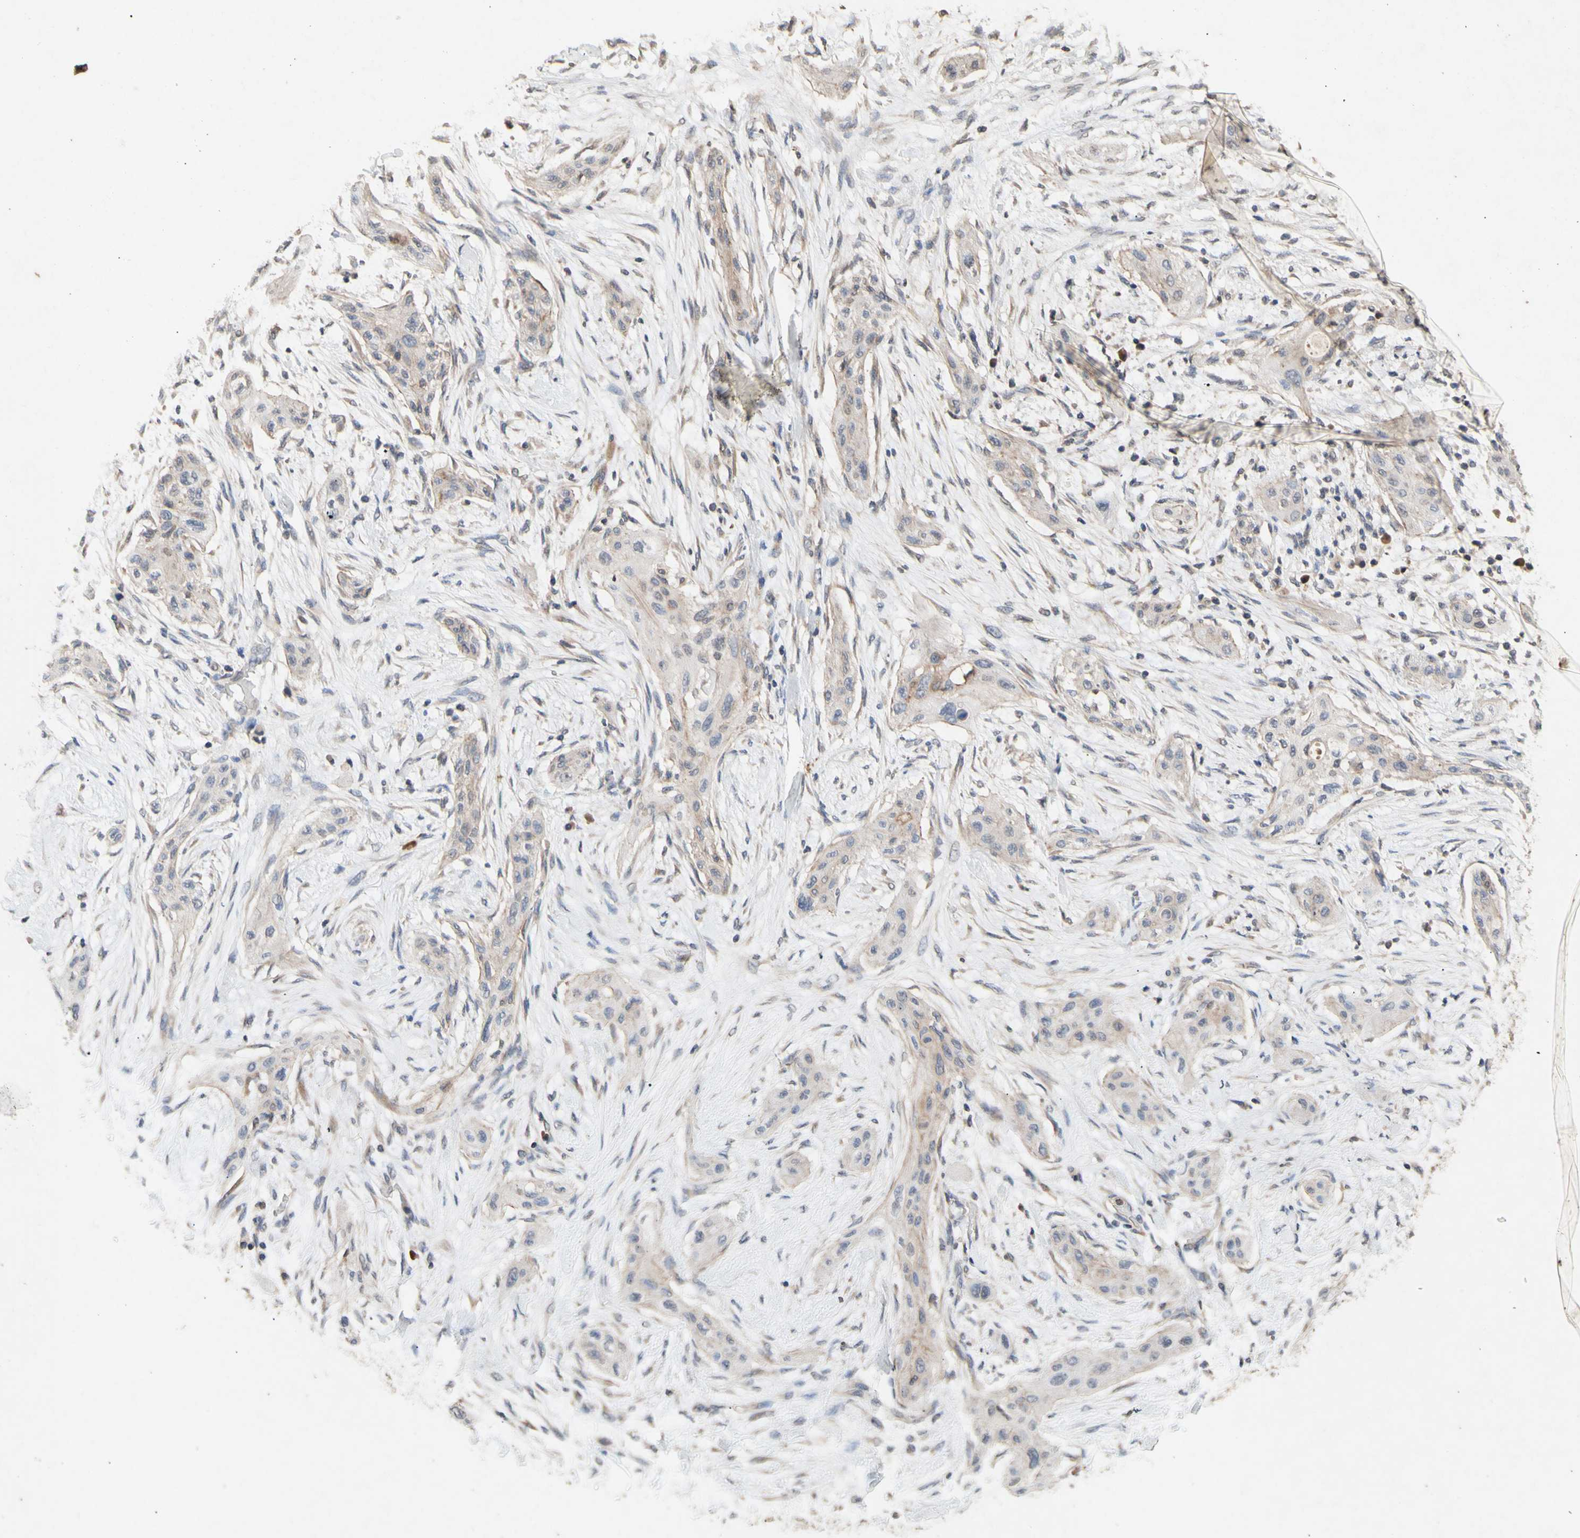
{"staining": {"intensity": "weak", "quantity": ">75%", "location": "cytoplasmic/membranous"}, "tissue": "lung cancer", "cell_type": "Tumor cells", "image_type": "cancer", "snomed": [{"axis": "morphology", "description": "Squamous cell carcinoma, NOS"}, {"axis": "topography", "description": "Lung"}], "caption": "The histopathology image reveals immunohistochemical staining of lung squamous cell carcinoma. There is weak cytoplasmic/membranous expression is present in about >75% of tumor cells.", "gene": "NECTIN3", "patient": {"sex": "female", "age": 47}}